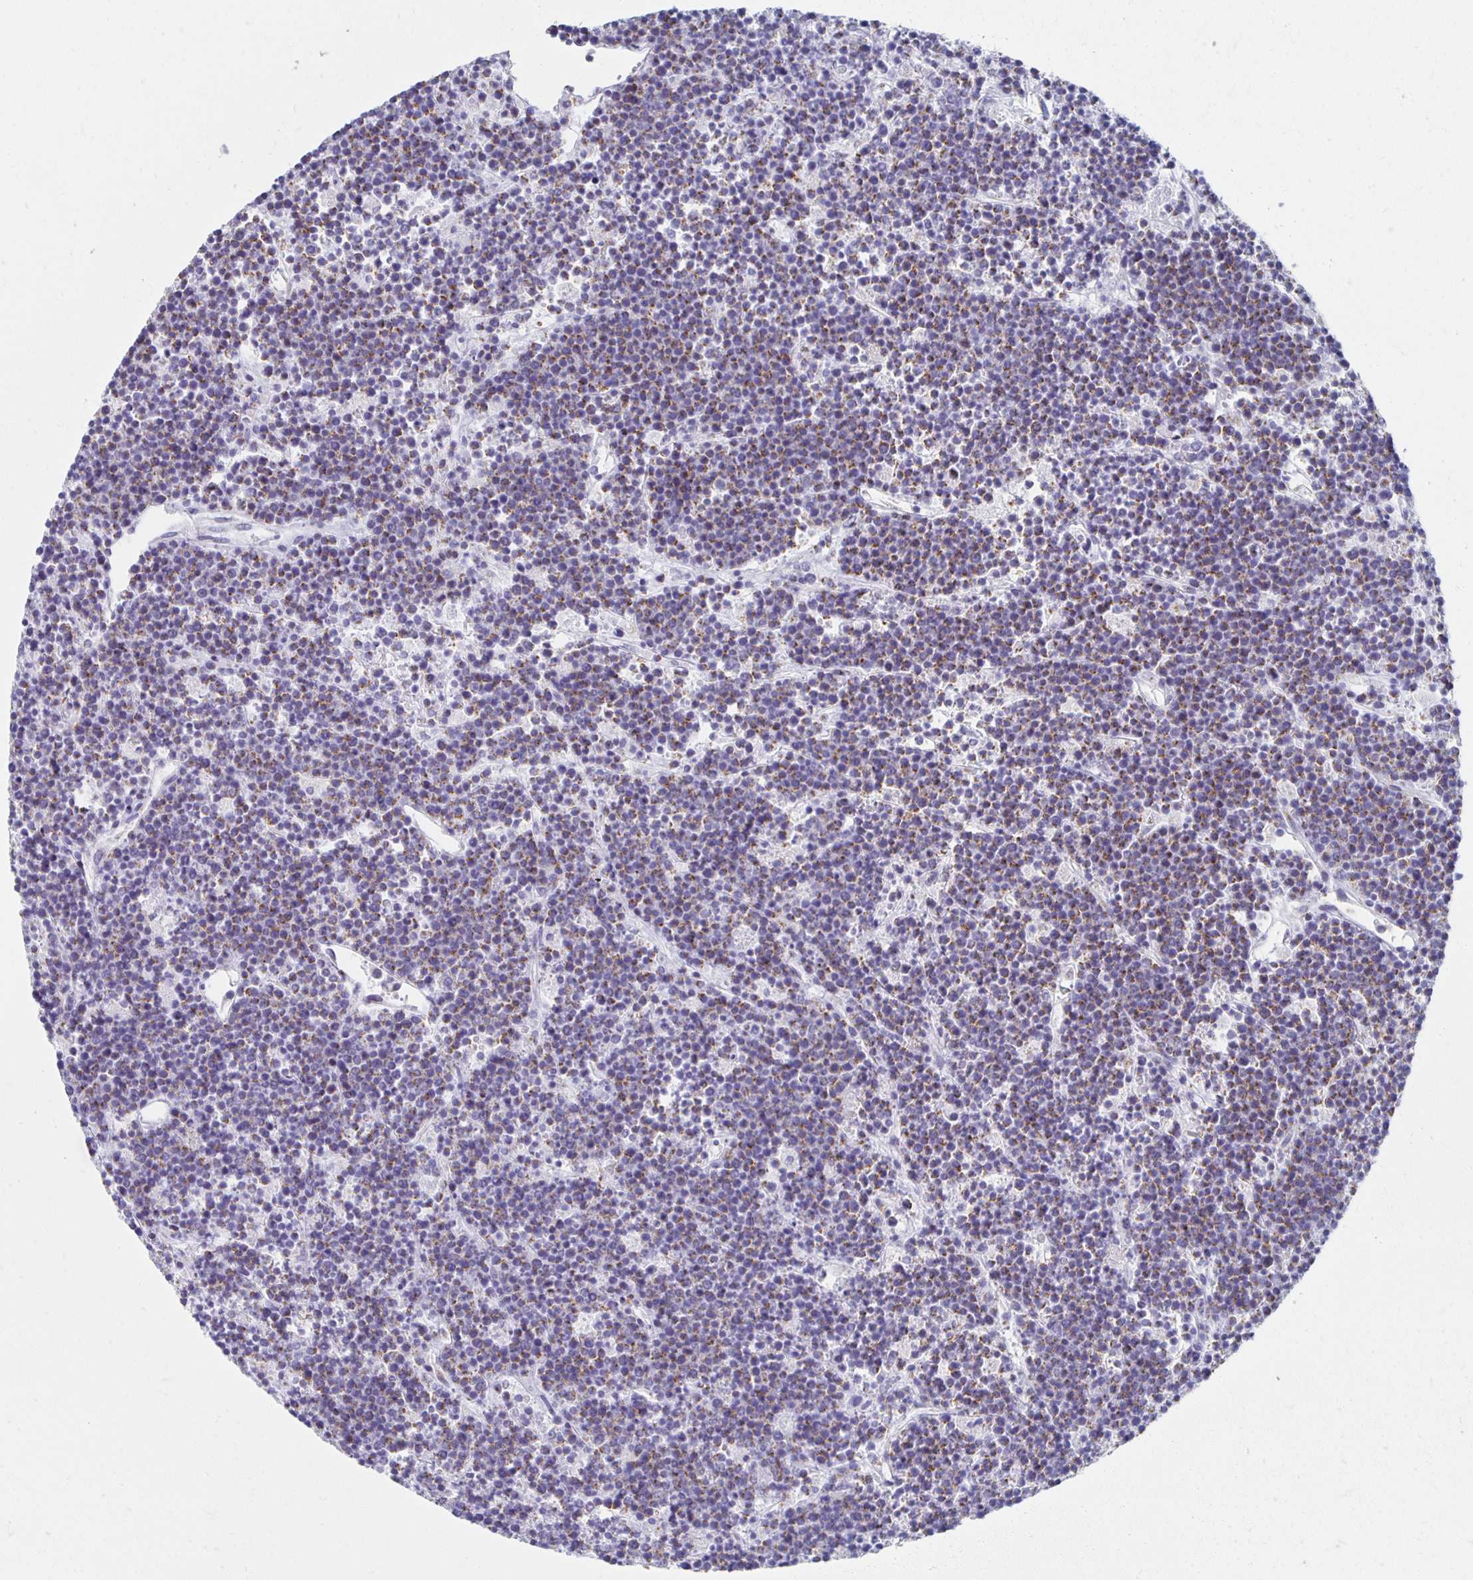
{"staining": {"intensity": "weak", "quantity": ">75%", "location": "cytoplasmic/membranous"}, "tissue": "lymphoma", "cell_type": "Tumor cells", "image_type": "cancer", "snomed": [{"axis": "morphology", "description": "Malignant lymphoma, non-Hodgkin's type, High grade"}, {"axis": "topography", "description": "Ovary"}], "caption": "A brown stain shows weak cytoplasmic/membranous positivity of a protein in lymphoma tumor cells.", "gene": "TEX44", "patient": {"sex": "female", "age": 56}}